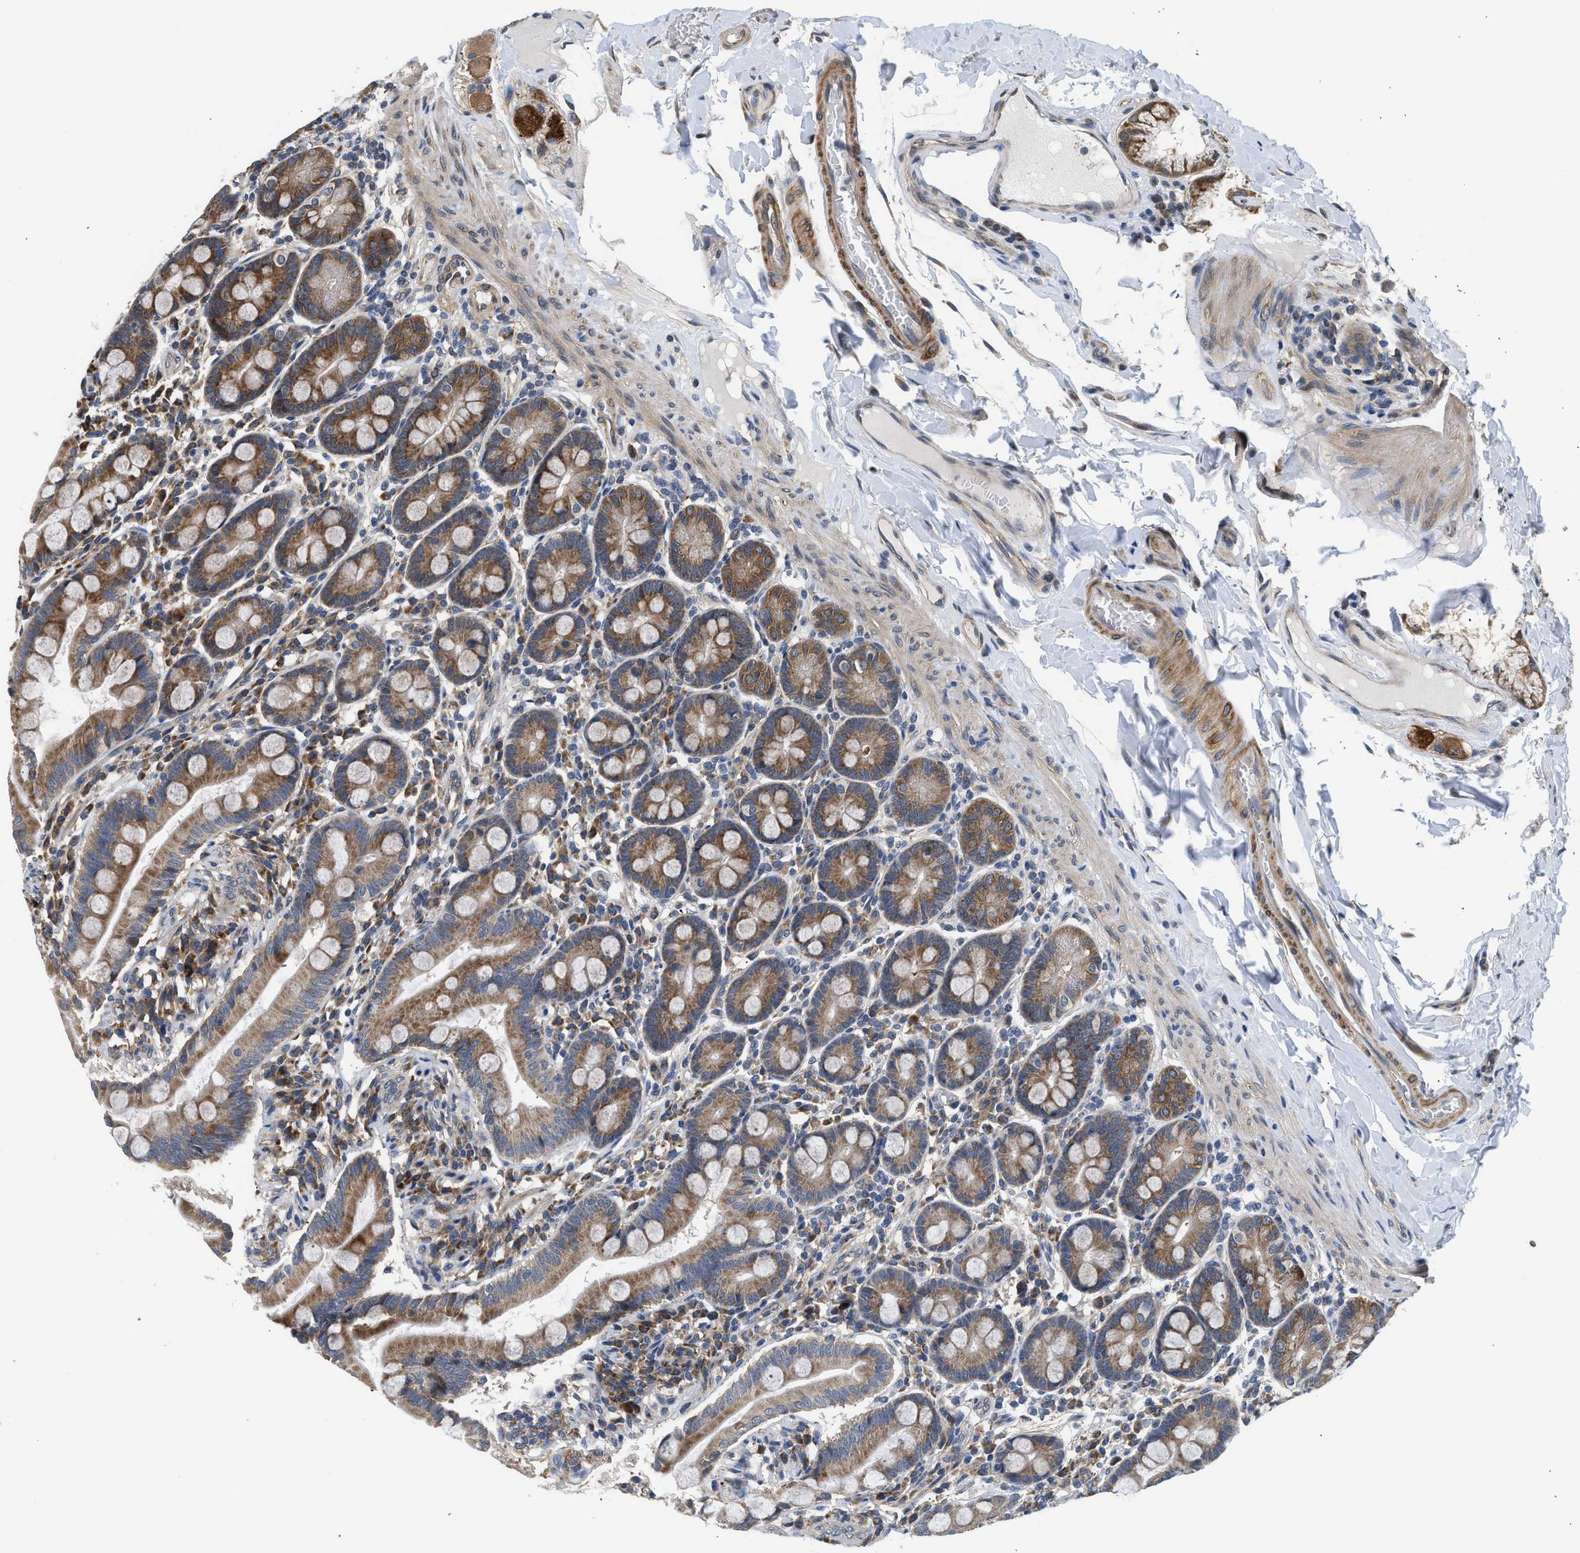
{"staining": {"intensity": "moderate", "quantity": ">75%", "location": "cytoplasmic/membranous"}, "tissue": "duodenum", "cell_type": "Glandular cells", "image_type": "normal", "snomed": [{"axis": "morphology", "description": "Normal tissue, NOS"}, {"axis": "topography", "description": "Duodenum"}], "caption": "Approximately >75% of glandular cells in benign duodenum reveal moderate cytoplasmic/membranous protein staining as visualized by brown immunohistochemical staining.", "gene": "POLG2", "patient": {"sex": "male", "age": 50}}